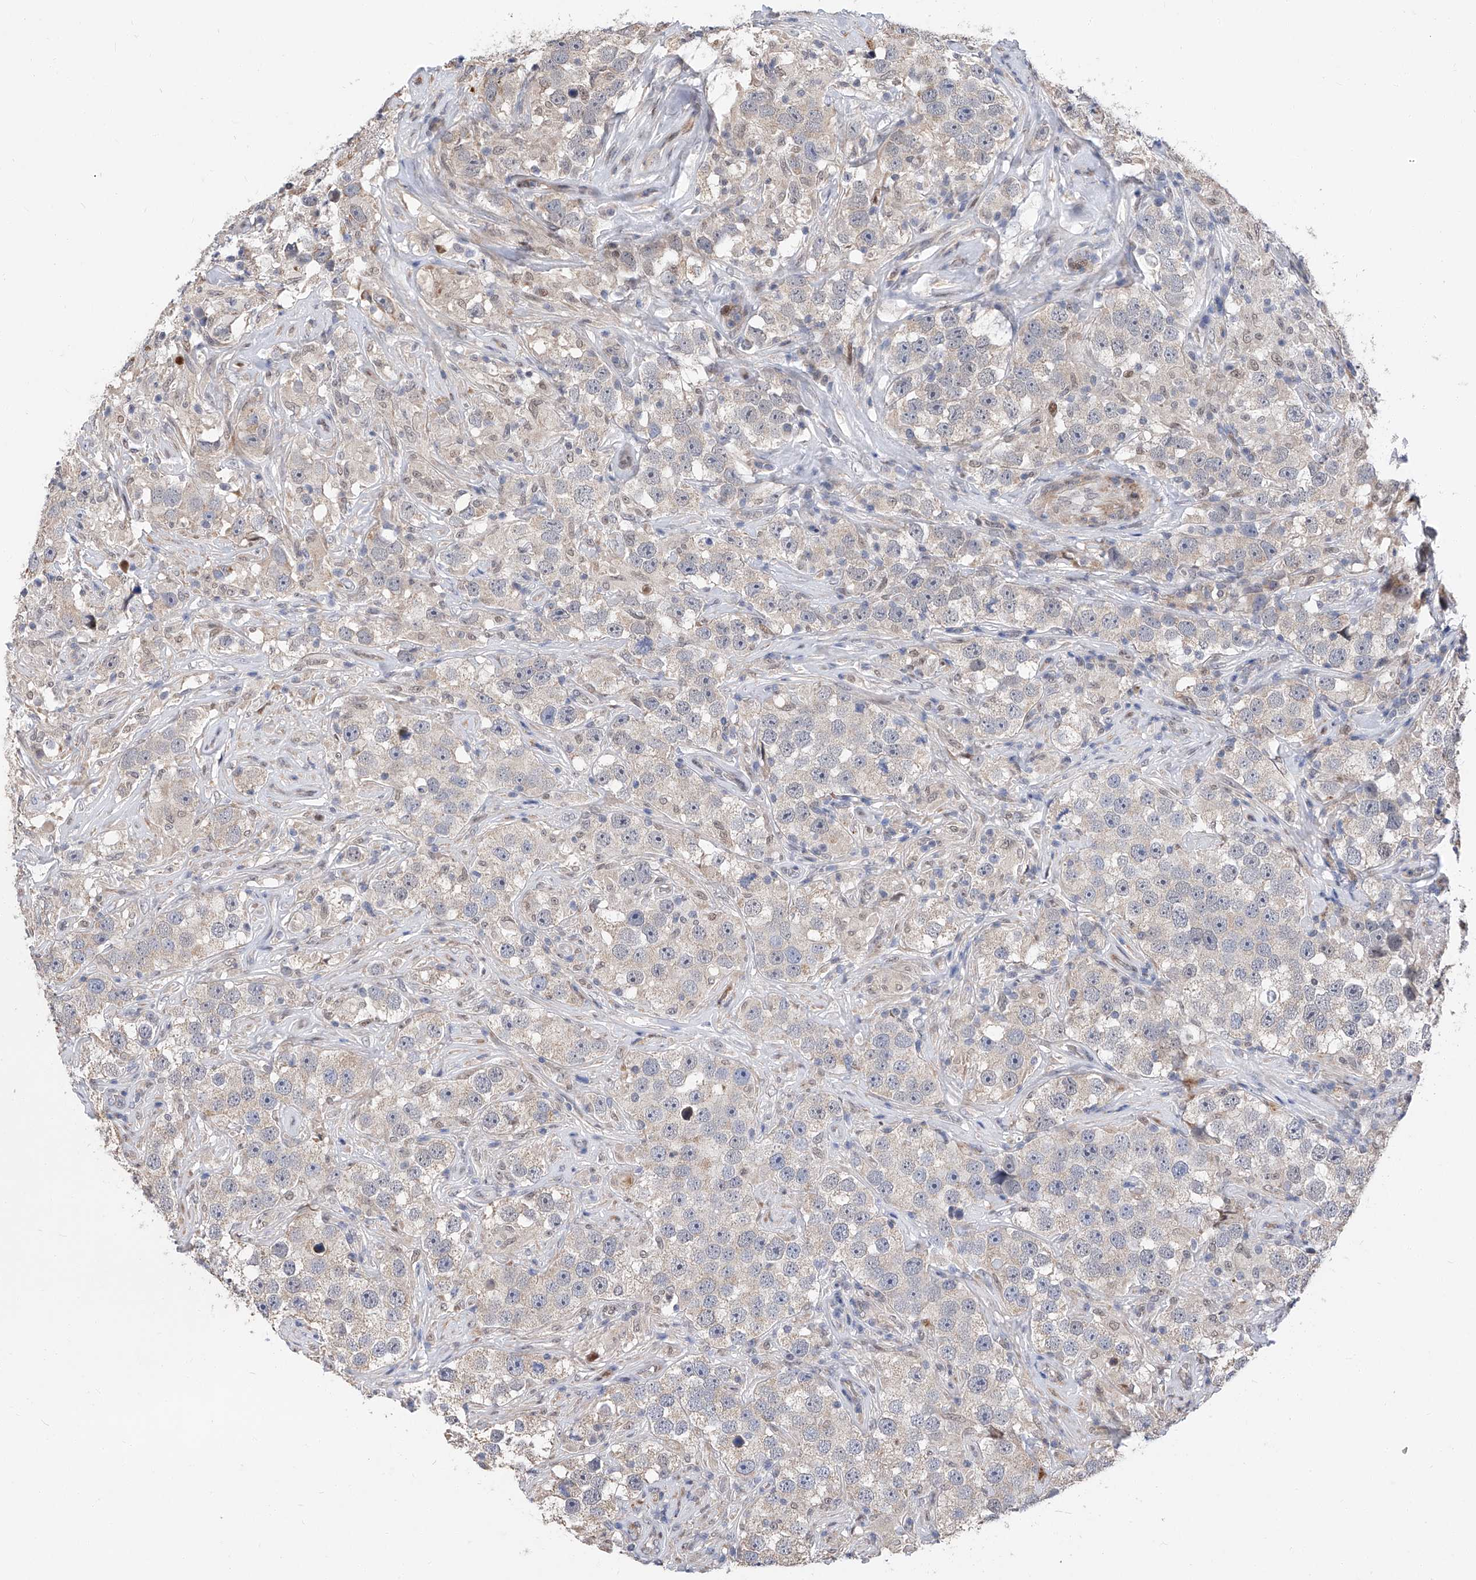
{"staining": {"intensity": "negative", "quantity": "none", "location": "none"}, "tissue": "testis cancer", "cell_type": "Tumor cells", "image_type": "cancer", "snomed": [{"axis": "morphology", "description": "Seminoma, NOS"}, {"axis": "topography", "description": "Testis"}], "caption": "Photomicrograph shows no protein expression in tumor cells of testis cancer (seminoma) tissue. (DAB IHC, high magnification).", "gene": "FARP2", "patient": {"sex": "male", "age": 49}}